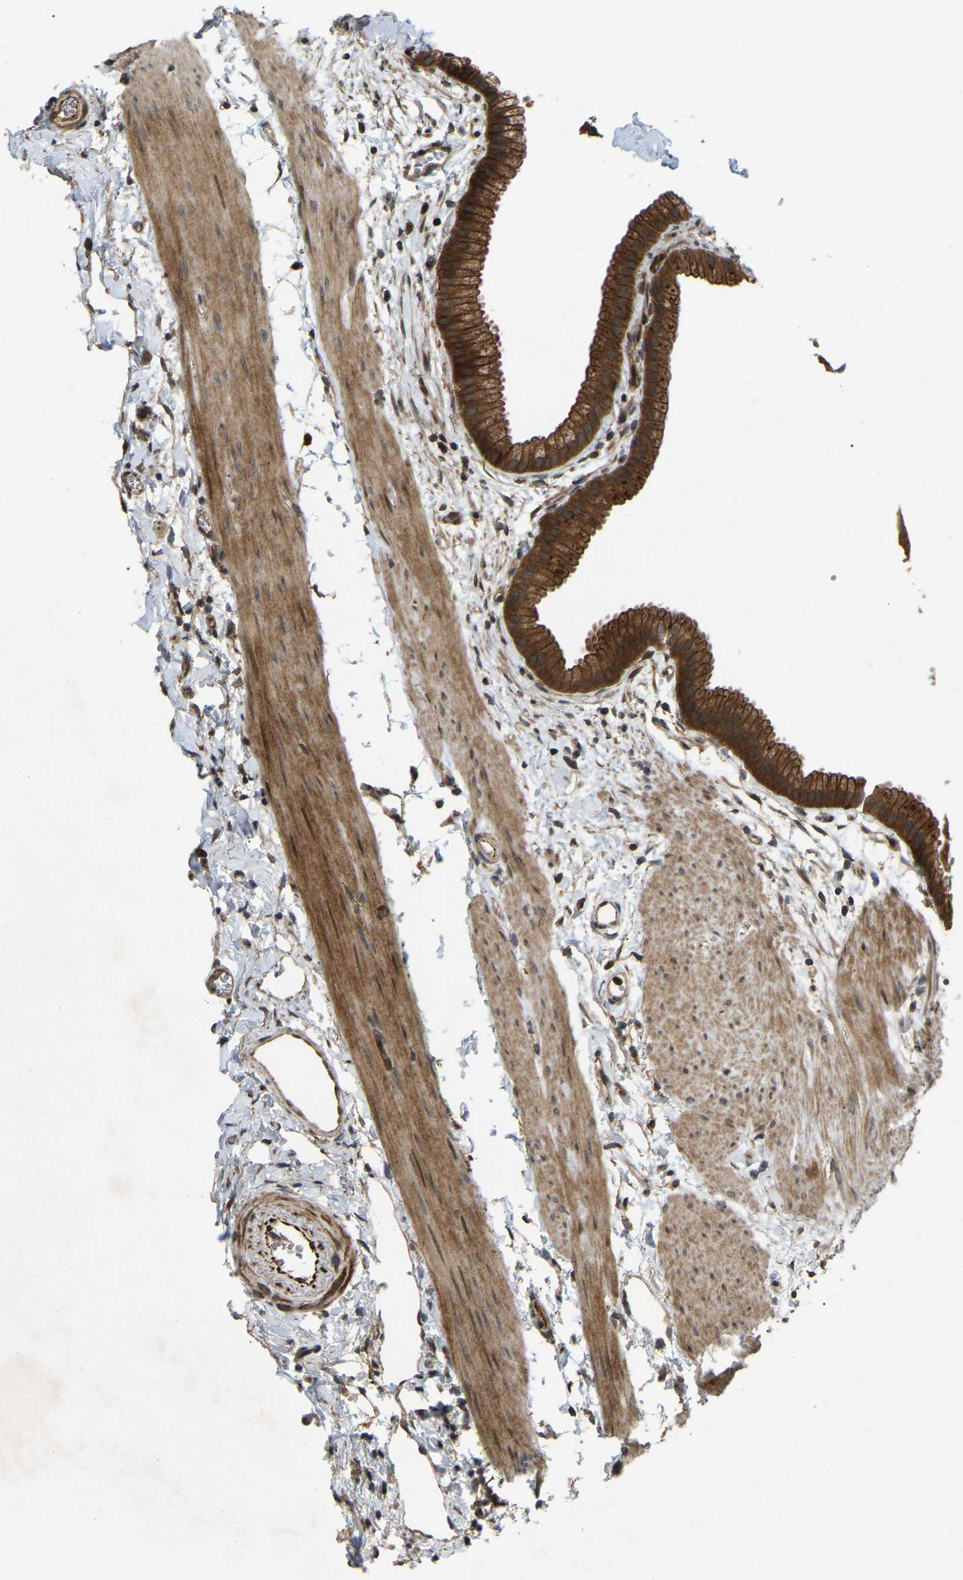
{"staining": {"intensity": "strong", "quantity": ">75%", "location": "cytoplasmic/membranous,nuclear"}, "tissue": "gallbladder", "cell_type": "Glandular cells", "image_type": "normal", "snomed": [{"axis": "morphology", "description": "Normal tissue, NOS"}, {"axis": "topography", "description": "Gallbladder"}], "caption": "IHC photomicrograph of benign gallbladder: human gallbladder stained using IHC shows high levels of strong protein expression localized specifically in the cytoplasmic/membranous,nuclear of glandular cells, appearing as a cytoplasmic/membranous,nuclear brown color.", "gene": "KIAA1549", "patient": {"sex": "female", "age": 64}}